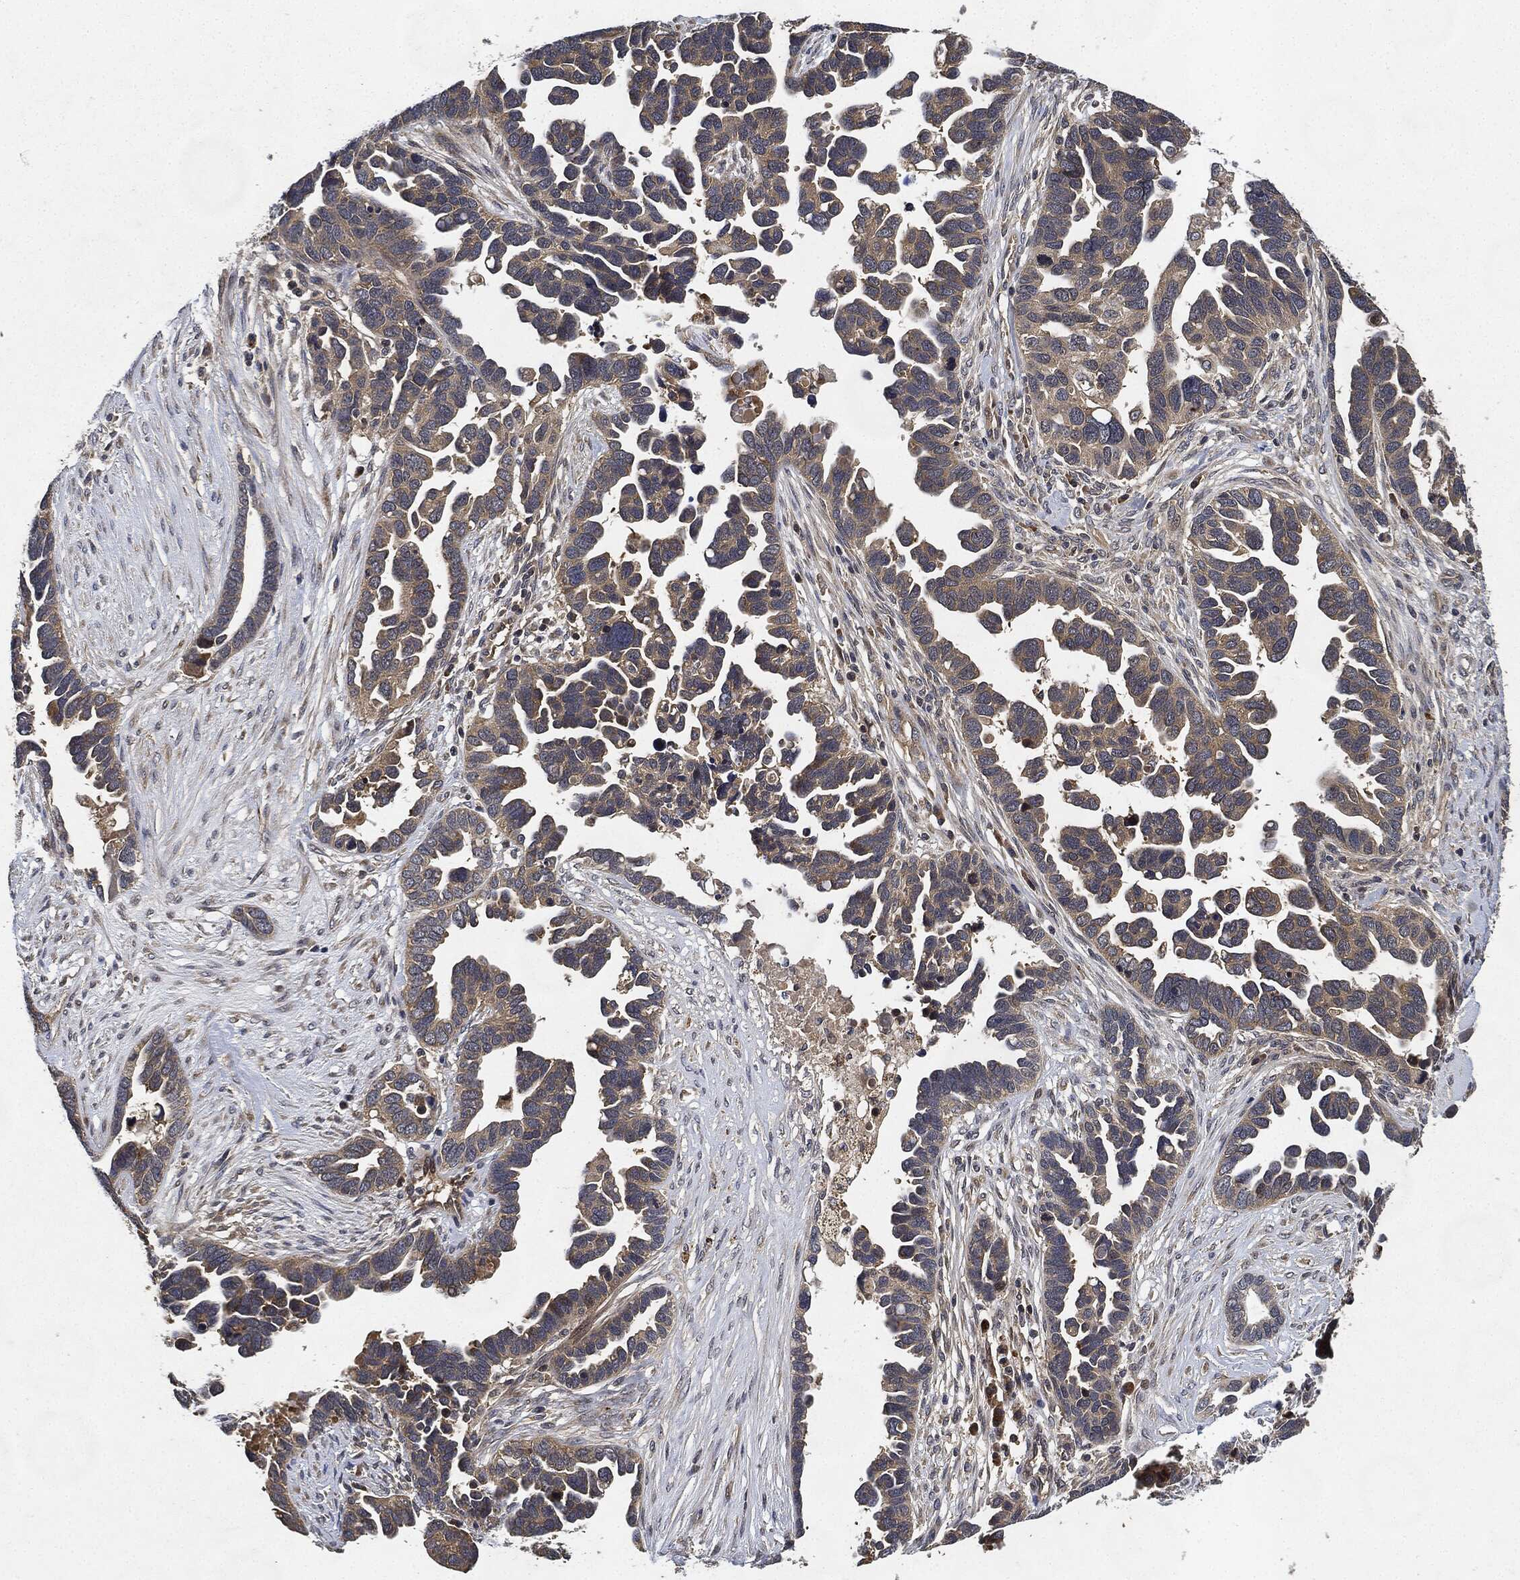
{"staining": {"intensity": "weak", "quantity": ">75%", "location": "cytoplasmic/membranous"}, "tissue": "ovarian cancer", "cell_type": "Tumor cells", "image_type": "cancer", "snomed": [{"axis": "morphology", "description": "Cystadenocarcinoma, serous, NOS"}, {"axis": "topography", "description": "Ovary"}], "caption": "This image shows ovarian cancer stained with immunohistochemistry to label a protein in brown. The cytoplasmic/membranous of tumor cells show weak positivity for the protein. Nuclei are counter-stained blue.", "gene": "MLST8", "patient": {"sex": "female", "age": 54}}